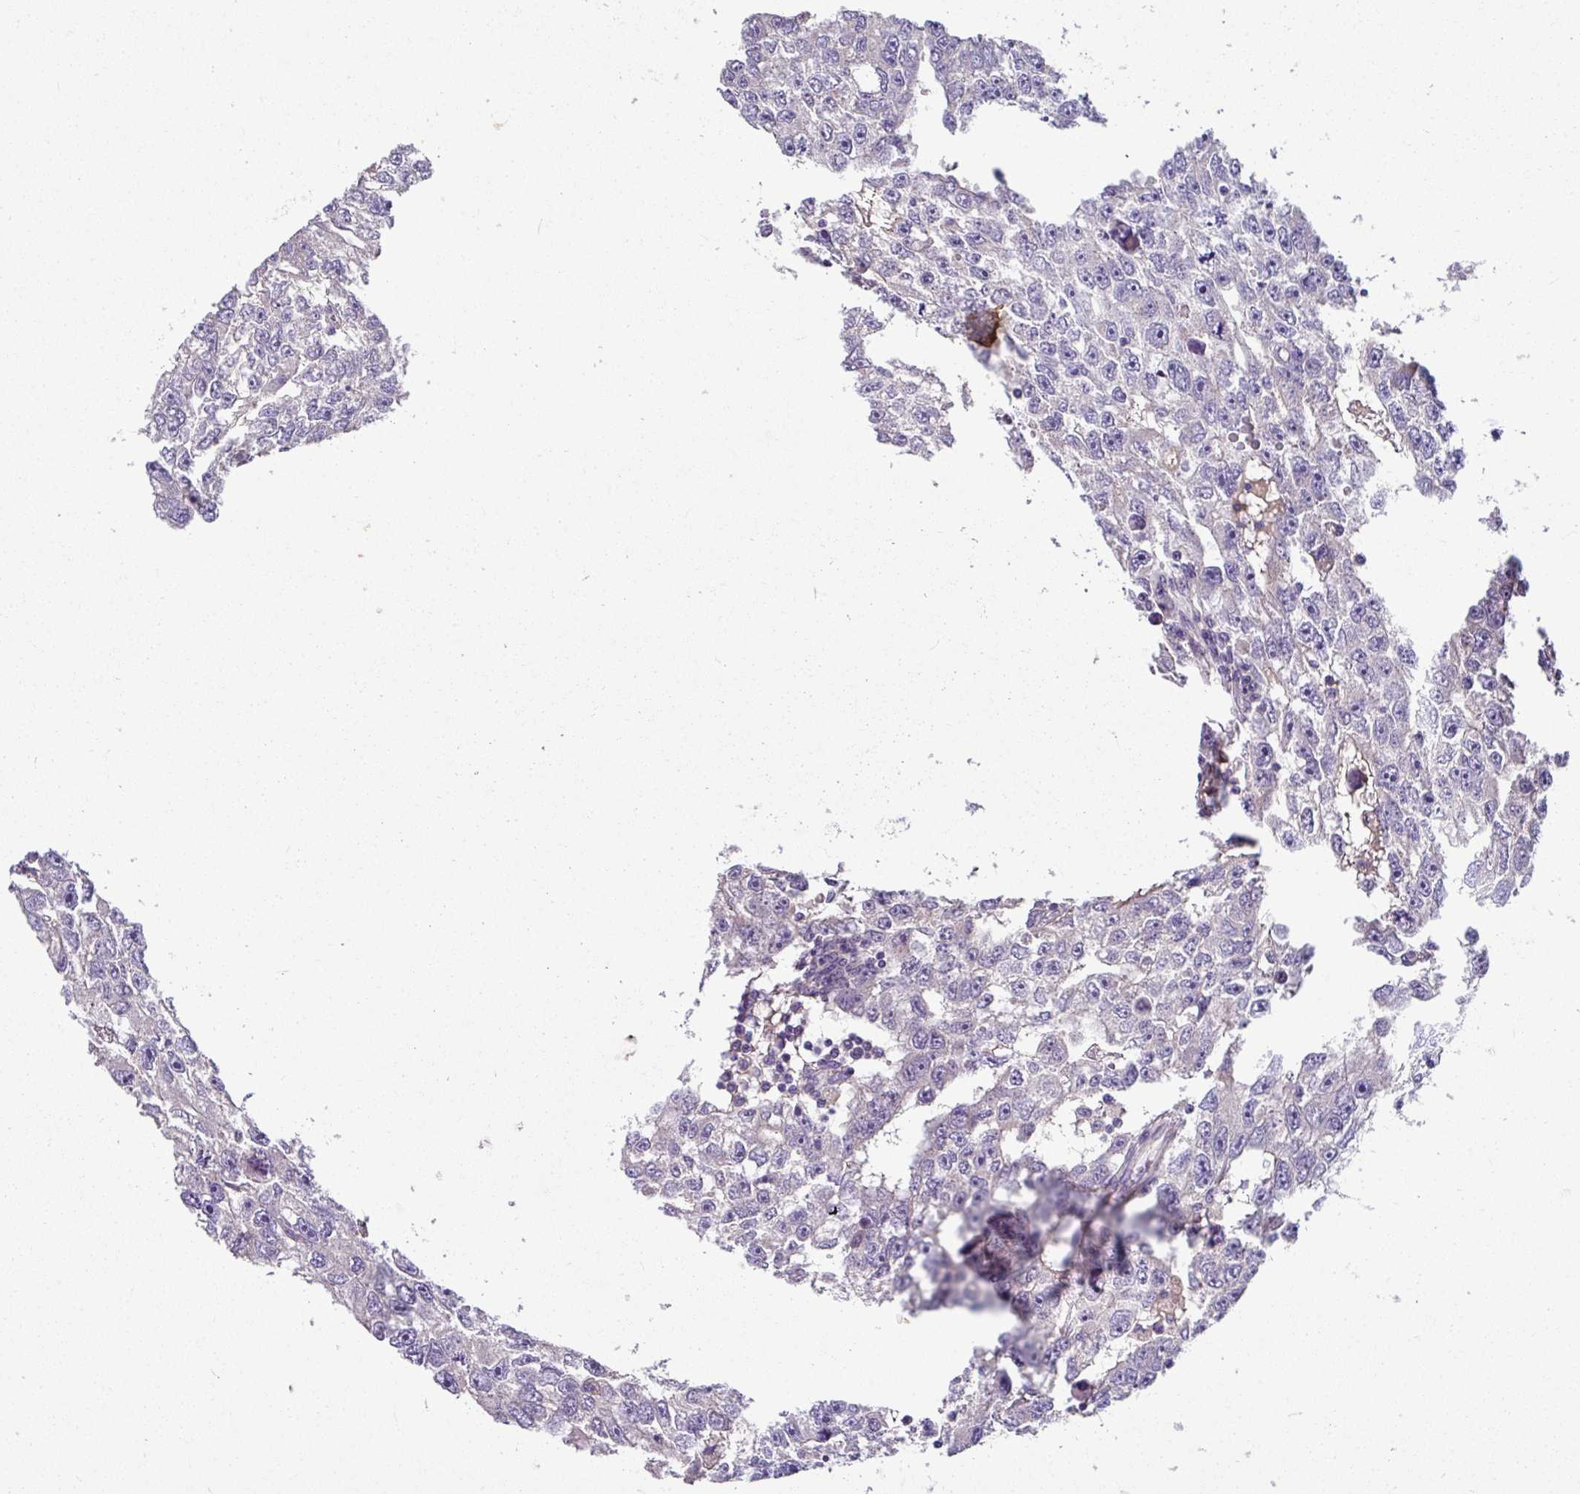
{"staining": {"intensity": "negative", "quantity": "none", "location": "none"}, "tissue": "testis cancer", "cell_type": "Tumor cells", "image_type": "cancer", "snomed": [{"axis": "morphology", "description": "Carcinoma, Embryonal, NOS"}, {"axis": "topography", "description": "Testis"}], "caption": "The IHC image has no significant expression in tumor cells of testis cancer (embryonal carcinoma) tissue. (DAB (3,3'-diaminobenzidine) immunohistochemistry (IHC) with hematoxylin counter stain).", "gene": "CRISP3", "patient": {"sex": "male", "age": 20}}